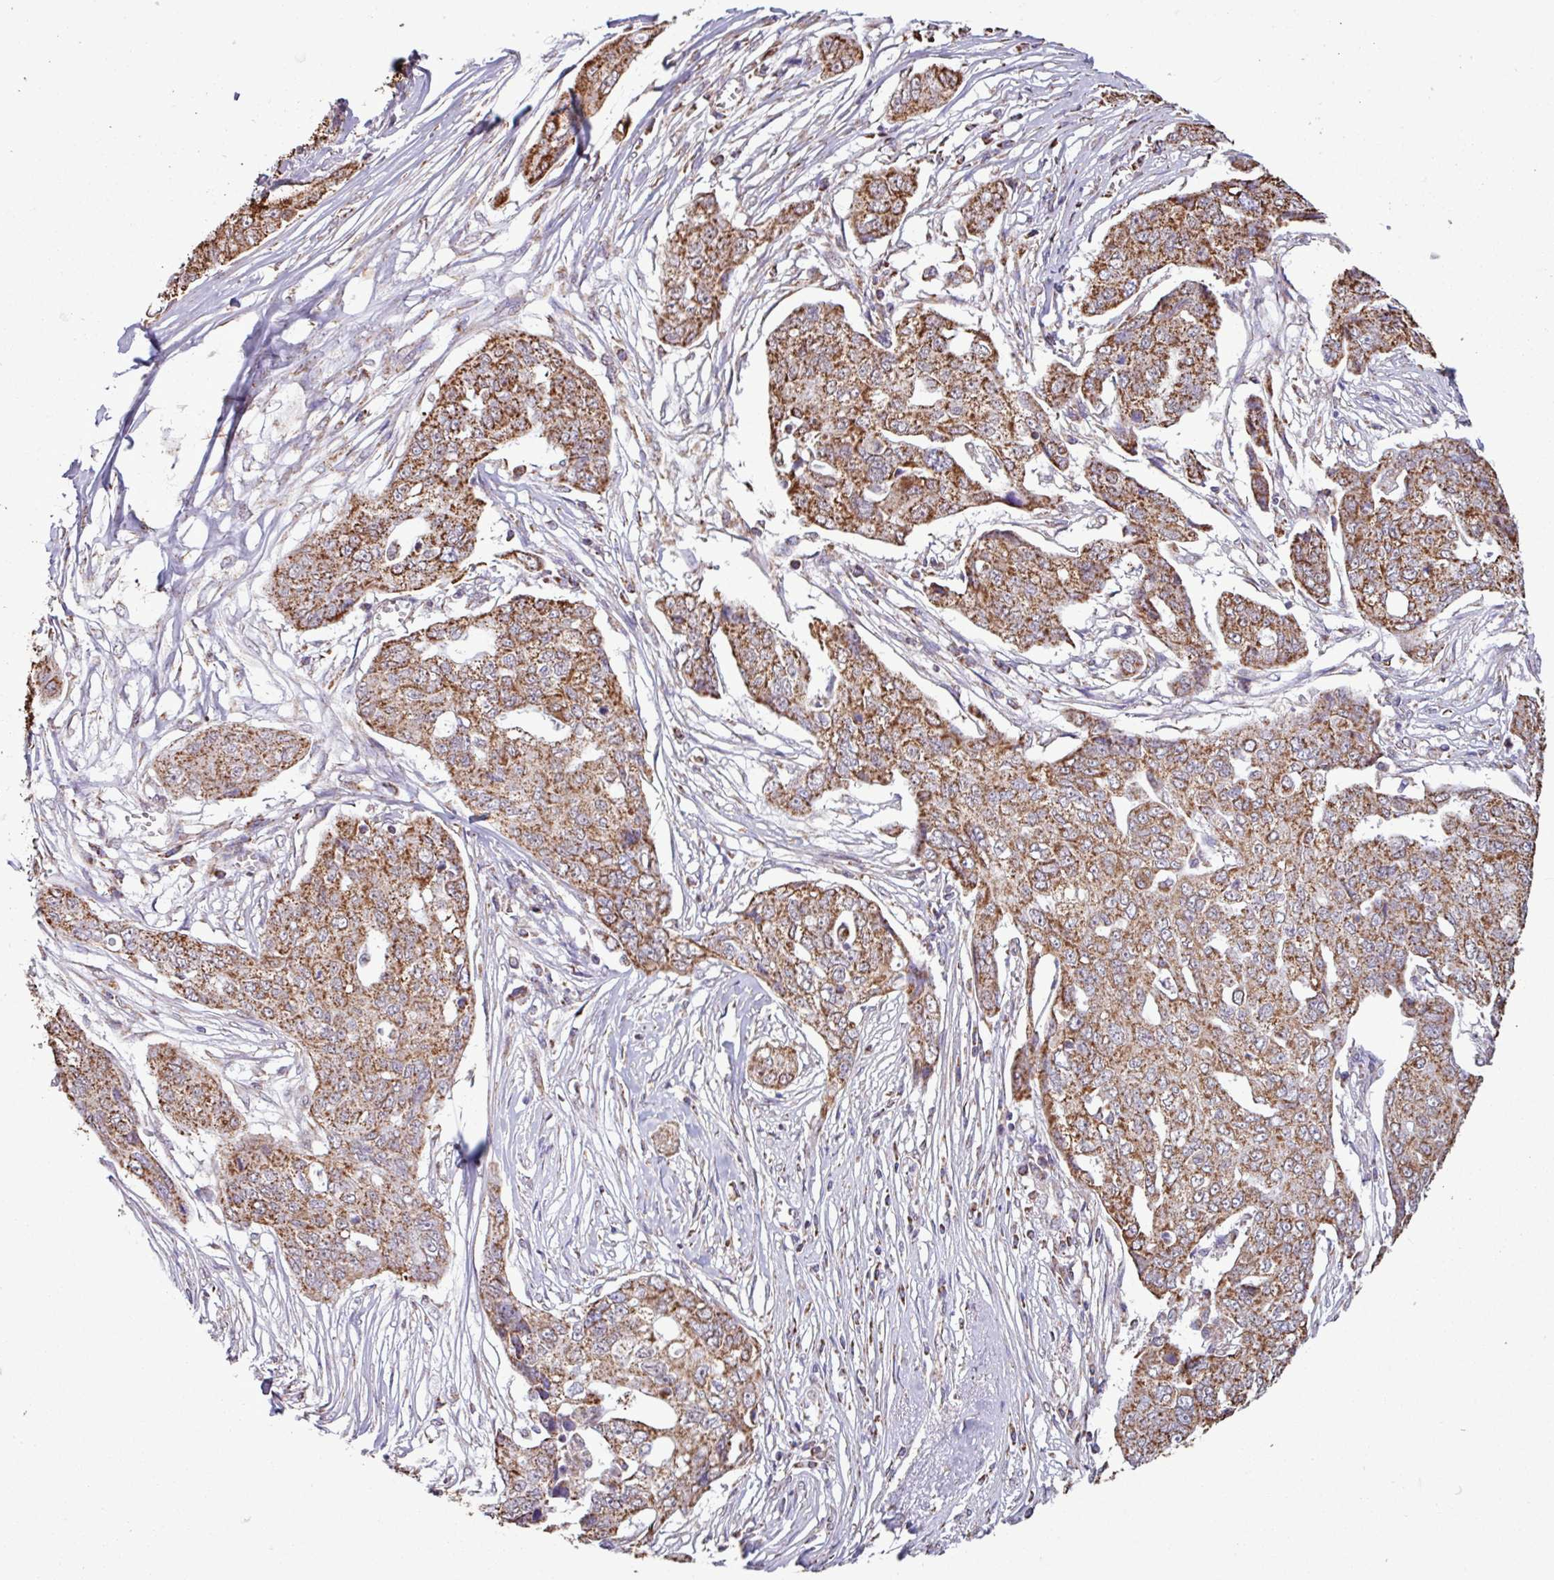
{"staining": {"intensity": "strong", "quantity": ">75%", "location": "cytoplasmic/membranous"}, "tissue": "ovarian cancer", "cell_type": "Tumor cells", "image_type": "cancer", "snomed": [{"axis": "morphology", "description": "Carcinoma, endometroid"}, {"axis": "topography", "description": "Ovary"}], "caption": "Brown immunohistochemical staining in human ovarian cancer displays strong cytoplasmic/membranous expression in approximately >75% of tumor cells.", "gene": "ALG8", "patient": {"sex": "female", "age": 70}}